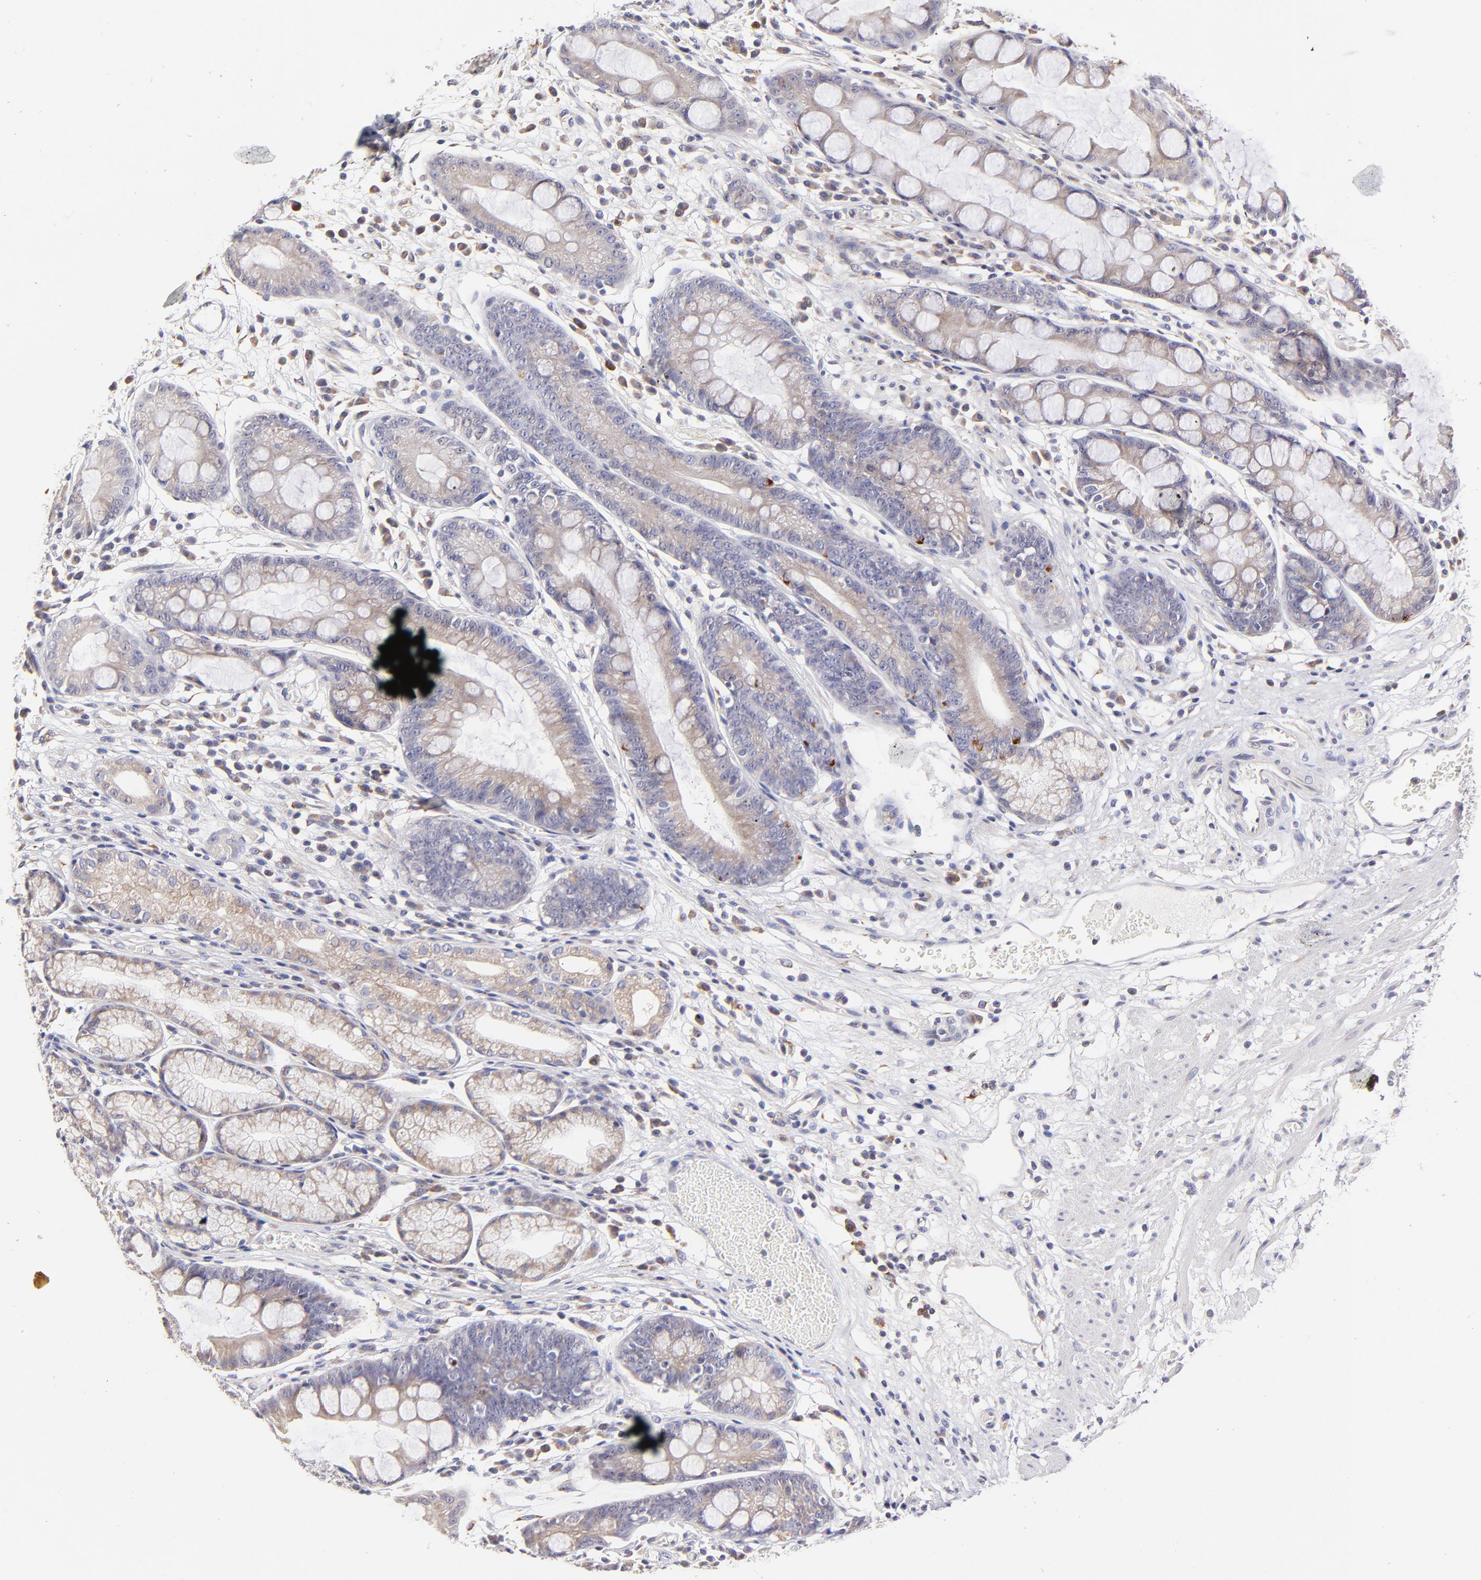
{"staining": {"intensity": "weak", "quantity": ">75%", "location": "cytoplasmic/membranous"}, "tissue": "stomach", "cell_type": "Glandular cells", "image_type": "normal", "snomed": [{"axis": "morphology", "description": "Normal tissue, NOS"}, {"axis": "morphology", "description": "Inflammation, NOS"}, {"axis": "topography", "description": "Stomach, lower"}], "caption": "This is a micrograph of immunohistochemistry staining of normal stomach, which shows weak positivity in the cytoplasmic/membranous of glandular cells.", "gene": "GCSAM", "patient": {"sex": "male", "age": 59}}